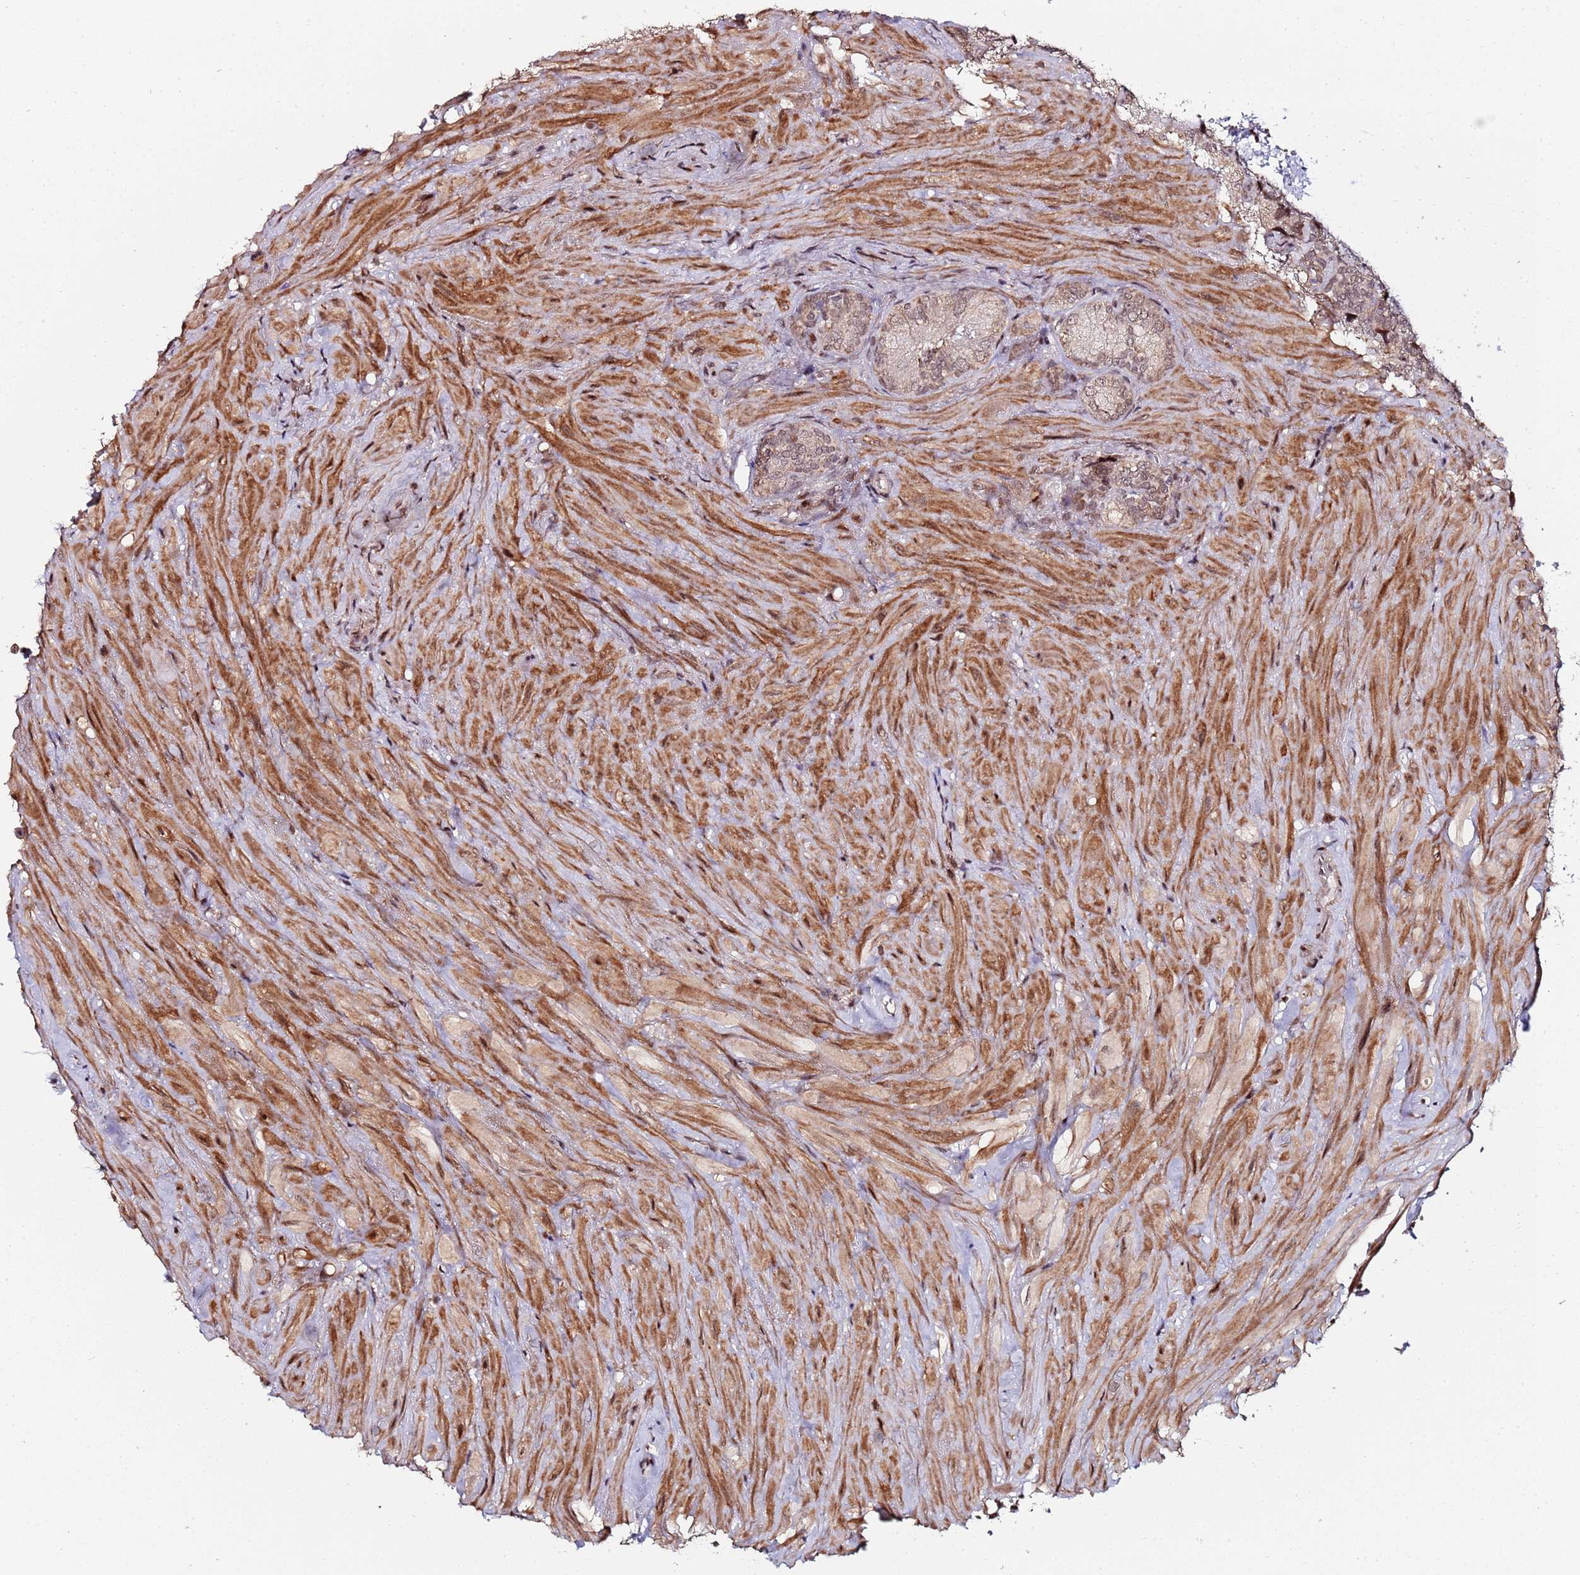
{"staining": {"intensity": "moderate", "quantity": ">75%", "location": "cytoplasmic/membranous,nuclear"}, "tissue": "seminal vesicle", "cell_type": "Glandular cells", "image_type": "normal", "snomed": [{"axis": "morphology", "description": "Normal tissue, NOS"}, {"axis": "topography", "description": "Seminal veicle"}], "caption": "Immunohistochemistry (IHC) image of benign seminal vesicle: human seminal vesicle stained using immunohistochemistry demonstrates medium levels of moderate protein expression localized specifically in the cytoplasmic/membranous,nuclear of glandular cells, appearing as a cytoplasmic/membranous,nuclear brown color.", "gene": "PPM1H", "patient": {"sex": "male", "age": 62}}